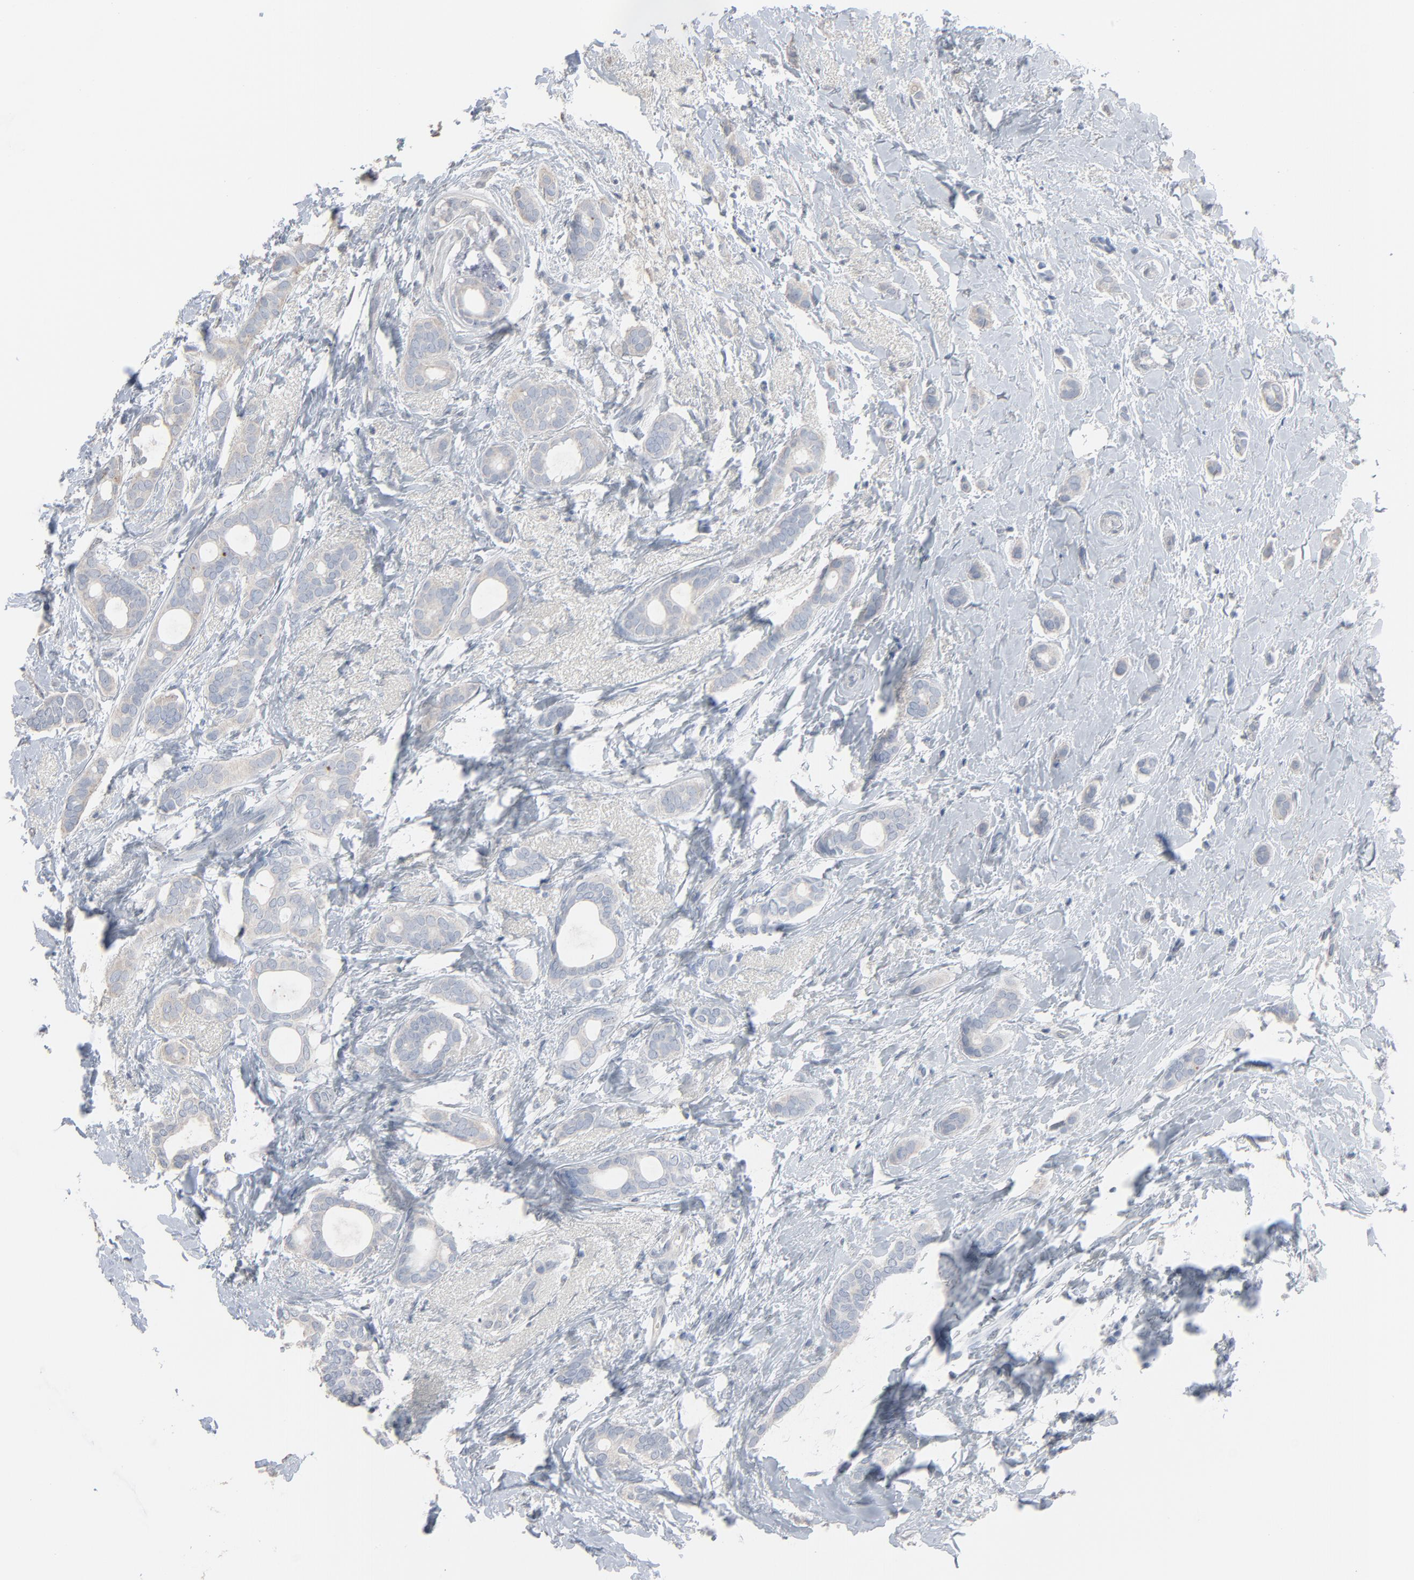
{"staining": {"intensity": "negative", "quantity": "none", "location": "none"}, "tissue": "breast cancer", "cell_type": "Tumor cells", "image_type": "cancer", "snomed": [{"axis": "morphology", "description": "Duct carcinoma"}, {"axis": "topography", "description": "Breast"}], "caption": "DAB (3,3'-diaminobenzidine) immunohistochemical staining of breast cancer (infiltrating ductal carcinoma) exhibits no significant expression in tumor cells.", "gene": "CCT5", "patient": {"sex": "female", "age": 54}}